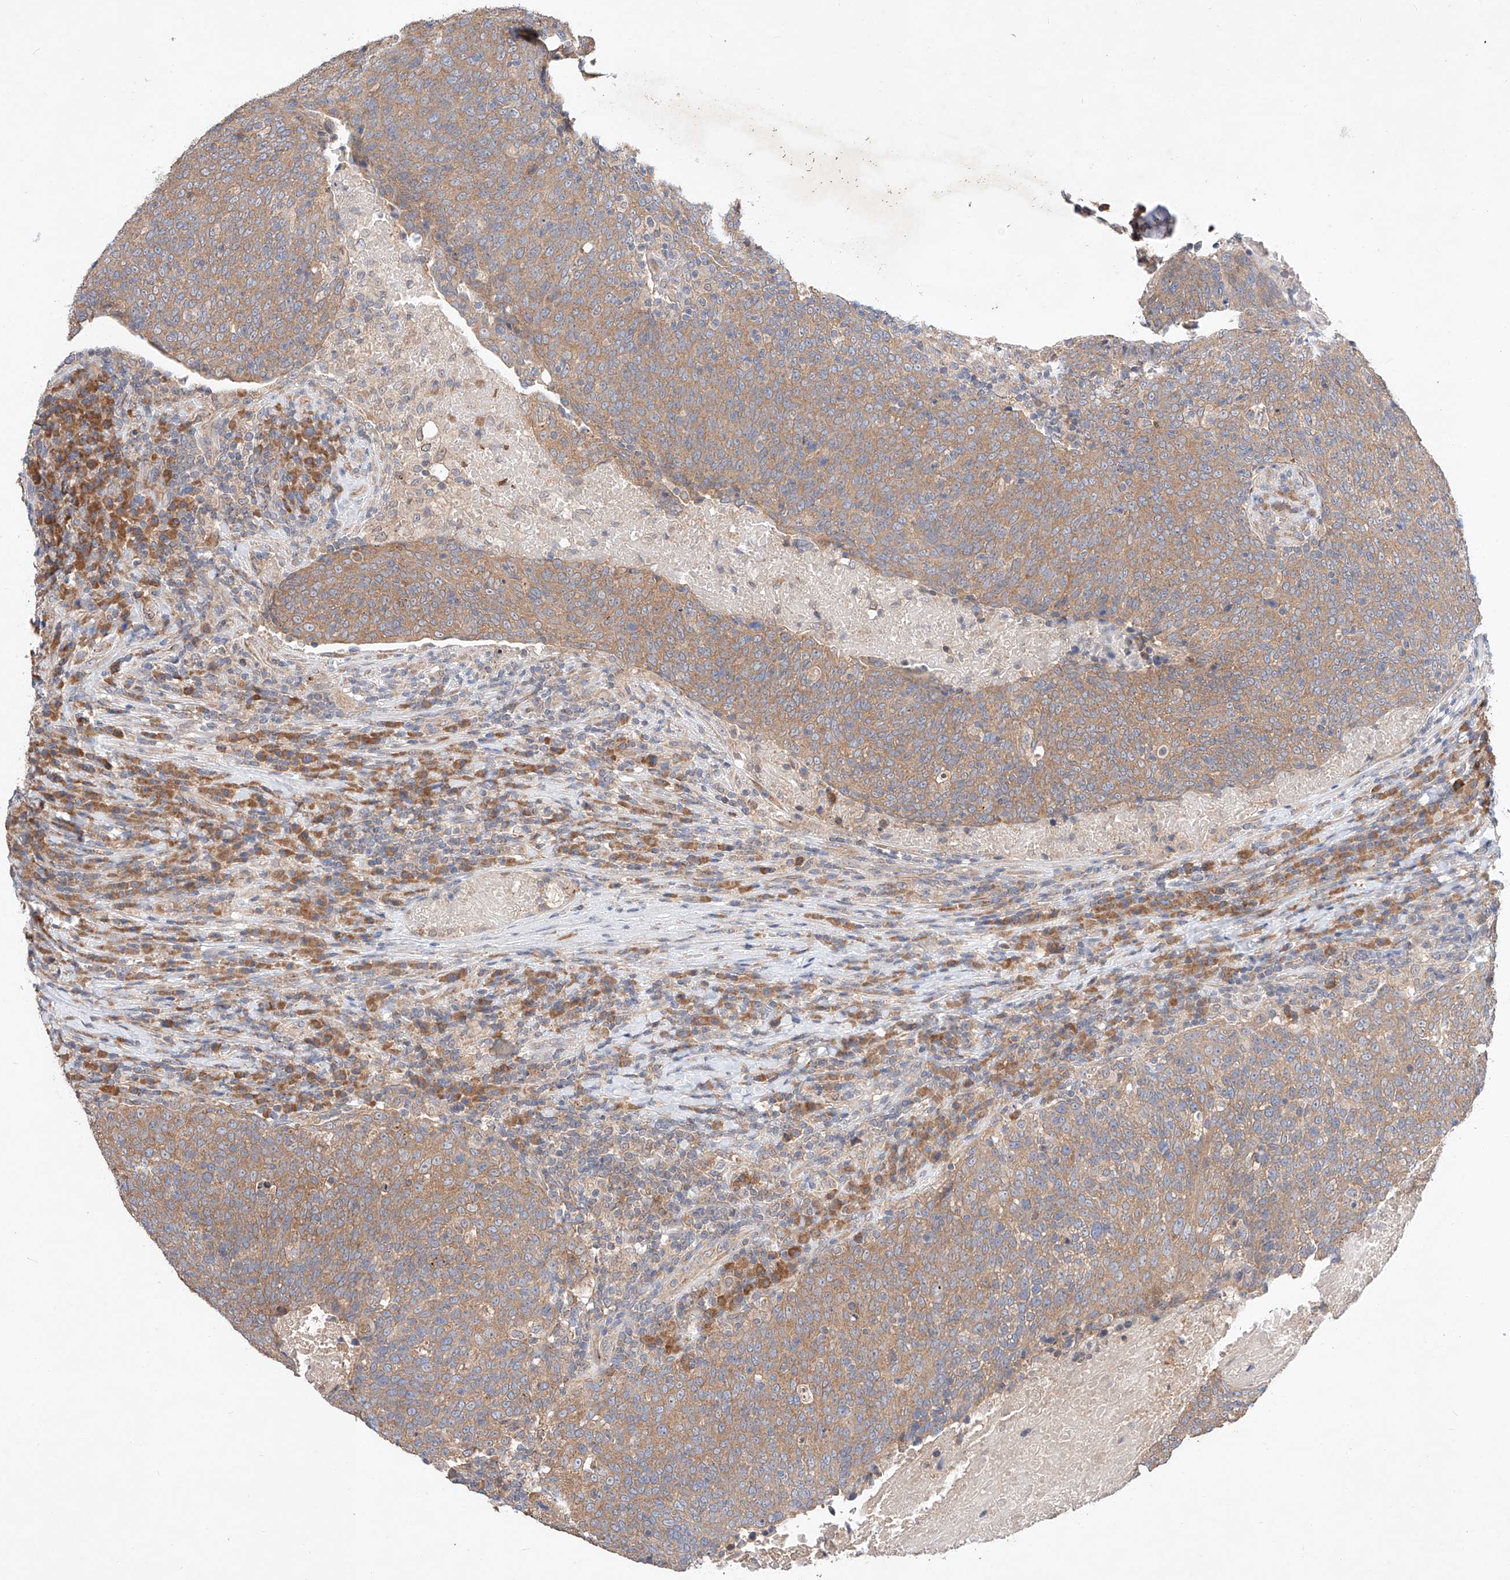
{"staining": {"intensity": "moderate", "quantity": ">75%", "location": "cytoplasmic/membranous"}, "tissue": "head and neck cancer", "cell_type": "Tumor cells", "image_type": "cancer", "snomed": [{"axis": "morphology", "description": "Squamous cell carcinoma, NOS"}, {"axis": "morphology", "description": "Squamous cell carcinoma, metastatic, NOS"}, {"axis": "topography", "description": "Lymph node"}, {"axis": "topography", "description": "Head-Neck"}], "caption": "IHC image of neoplastic tissue: head and neck cancer stained using immunohistochemistry (IHC) exhibits medium levels of moderate protein expression localized specifically in the cytoplasmic/membranous of tumor cells, appearing as a cytoplasmic/membranous brown color.", "gene": "C6orf118", "patient": {"sex": "male", "age": 62}}